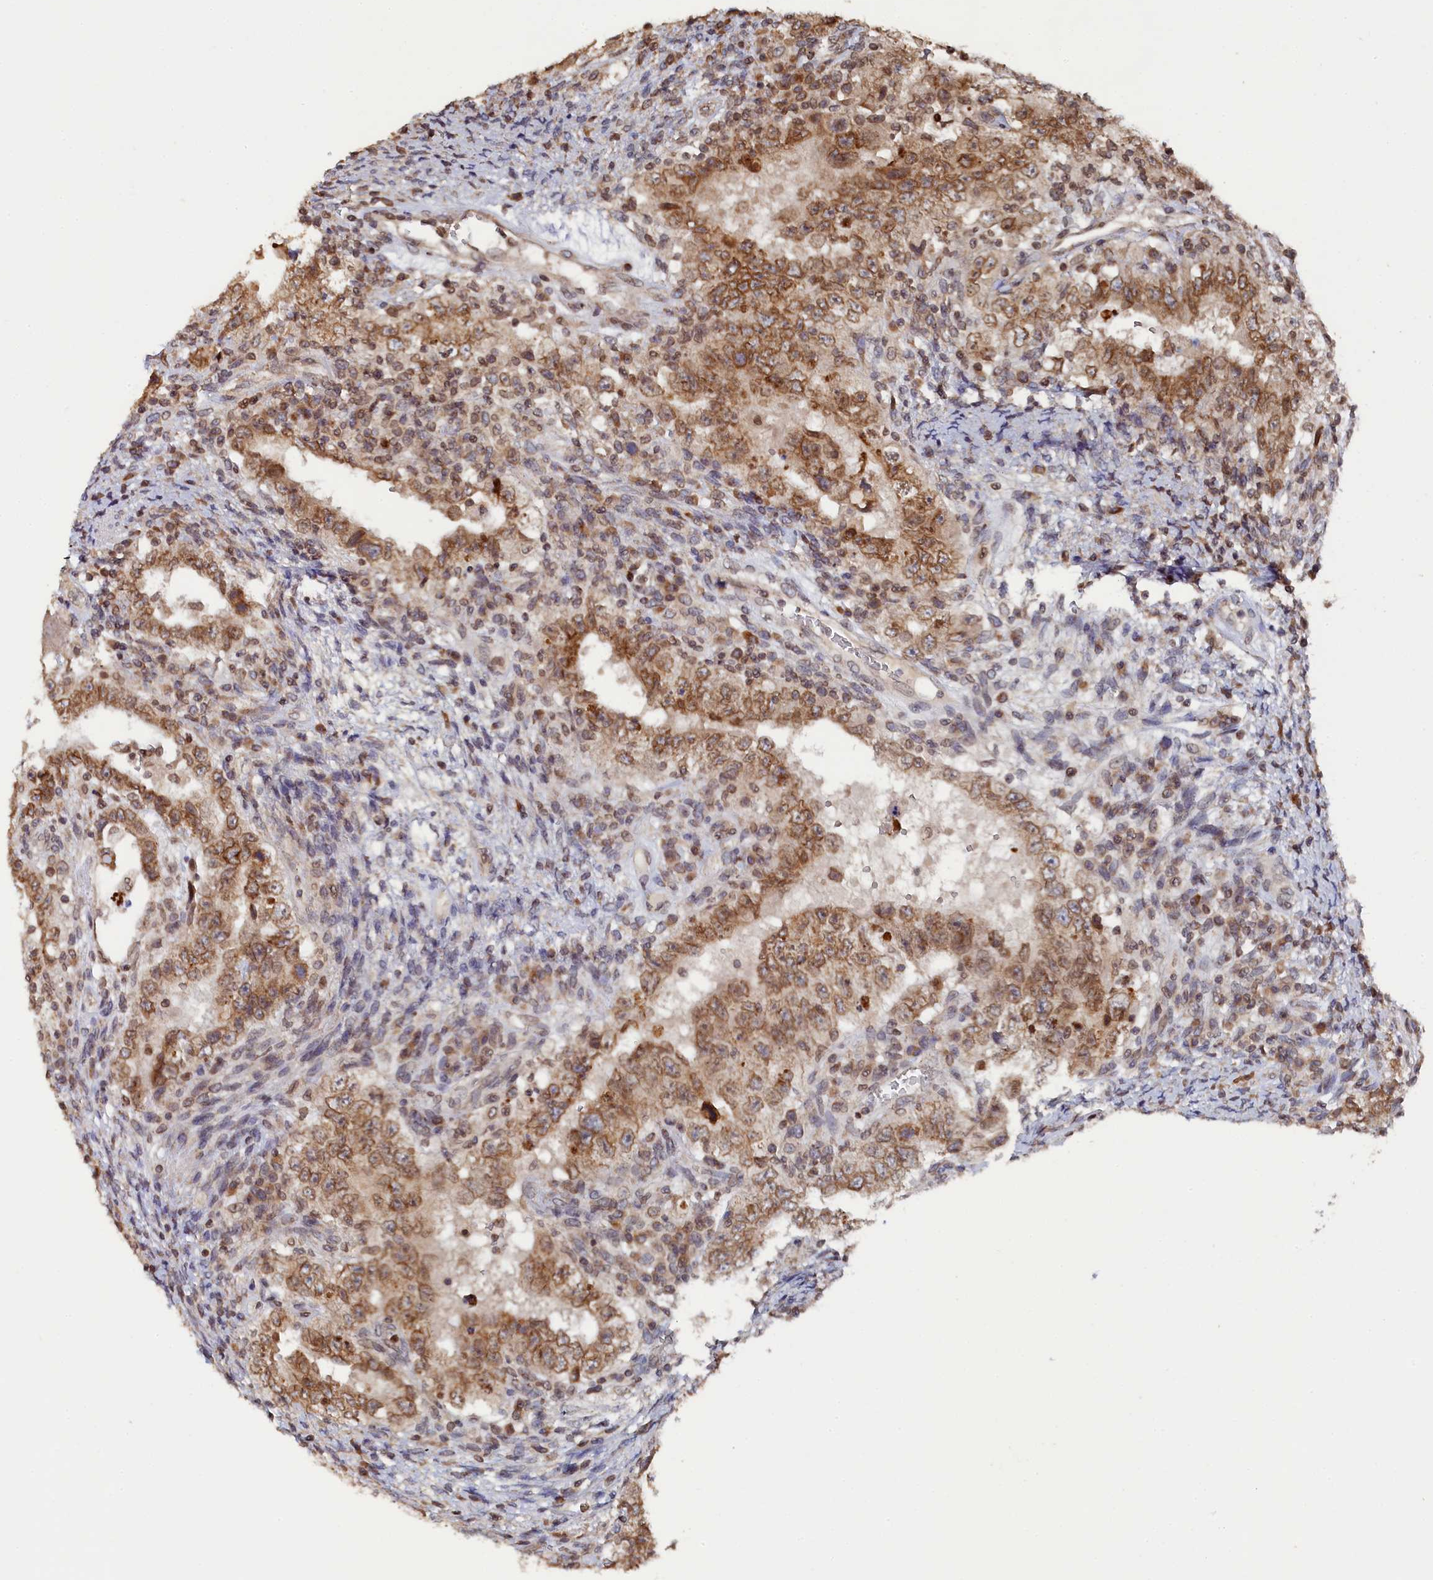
{"staining": {"intensity": "moderate", "quantity": ">75%", "location": "cytoplasmic/membranous,nuclear"}, "tissue": "testis cancer", "cell_type": "Tumor cells", "image_type": "cancer", "snomed": [{"axis": "morphology", "description": "Carcinoma, Embryonal, NOS"}, {"axis": "topography", "description": "Testis"}], "caption": "Tumor cells exhibit medium levels of moderate cytoplasmic/membranous and nuclear expression in approximately >75% of cells in human embryonal carcinoma (testis).", "gene": "ANKEF1", "patient": {"sex": "male", "age": 26}}